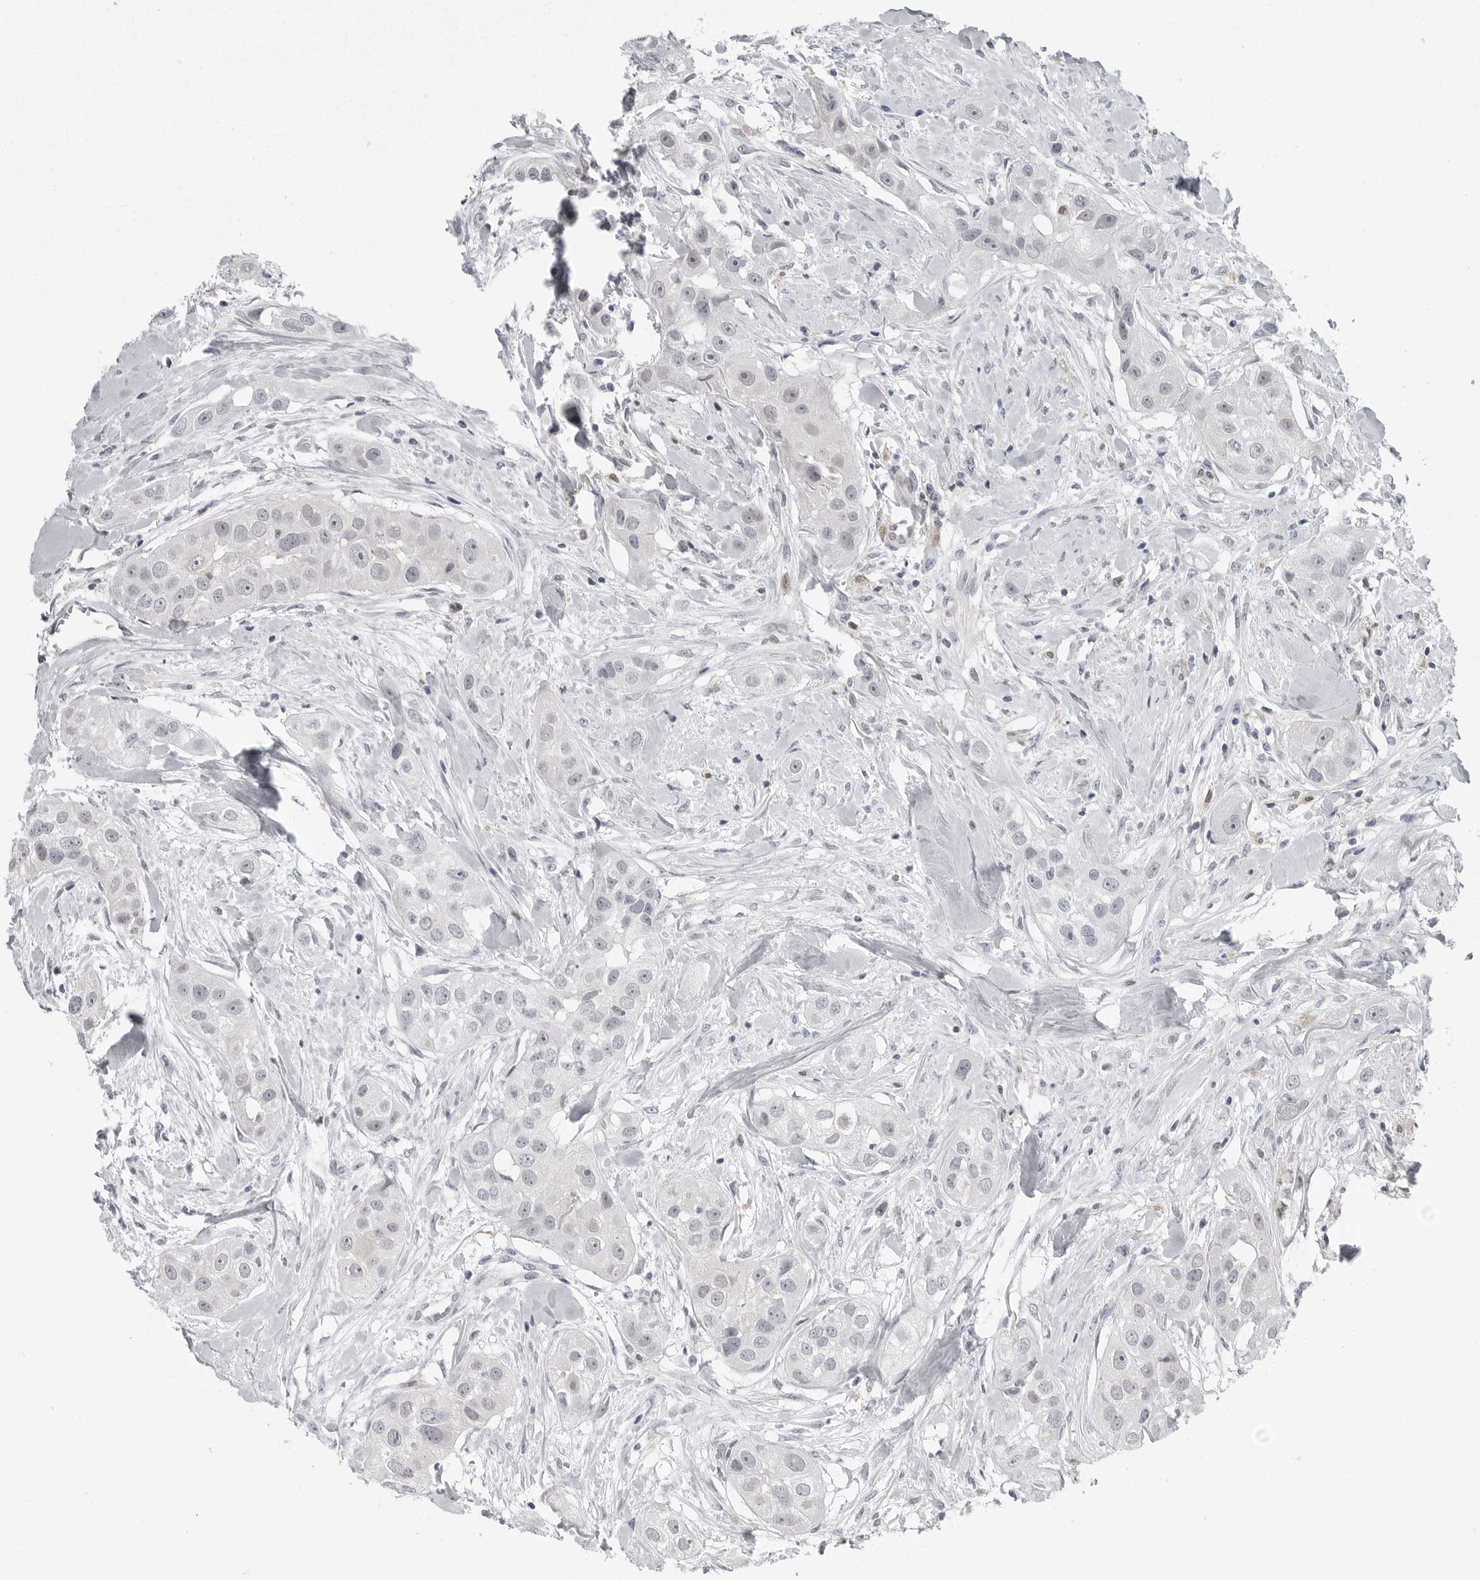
{"staining": {"intensity": "negative", "quantity": "none", "location": "none"}, "tissue": "head and neck cancer", "cell_type": "Tumor cells", "image_type": "cancer", "snomed": [{"axis": "morphology", "description": "Normal tissue, NOS"}, {"axis": "morphology", "description": "Squamous cell carcinoma, NOS"}, {"axis": "topography", "description": "Skeletal muscle"}, {"axis": "topography", "description": "Head-Neck"}], "caption": "High magnification brightfield microscopy of head and neck cancer stained with DAB (brown) and counterstained with hematoxylin (blue): tumor cells show no significant staining. (DAB (3,3'-diaminobenzidine) immunohistochemistry with hematoxylin counter stain).", "gene": "PNPO", "patient": {"sex": "male", "age": 51}}